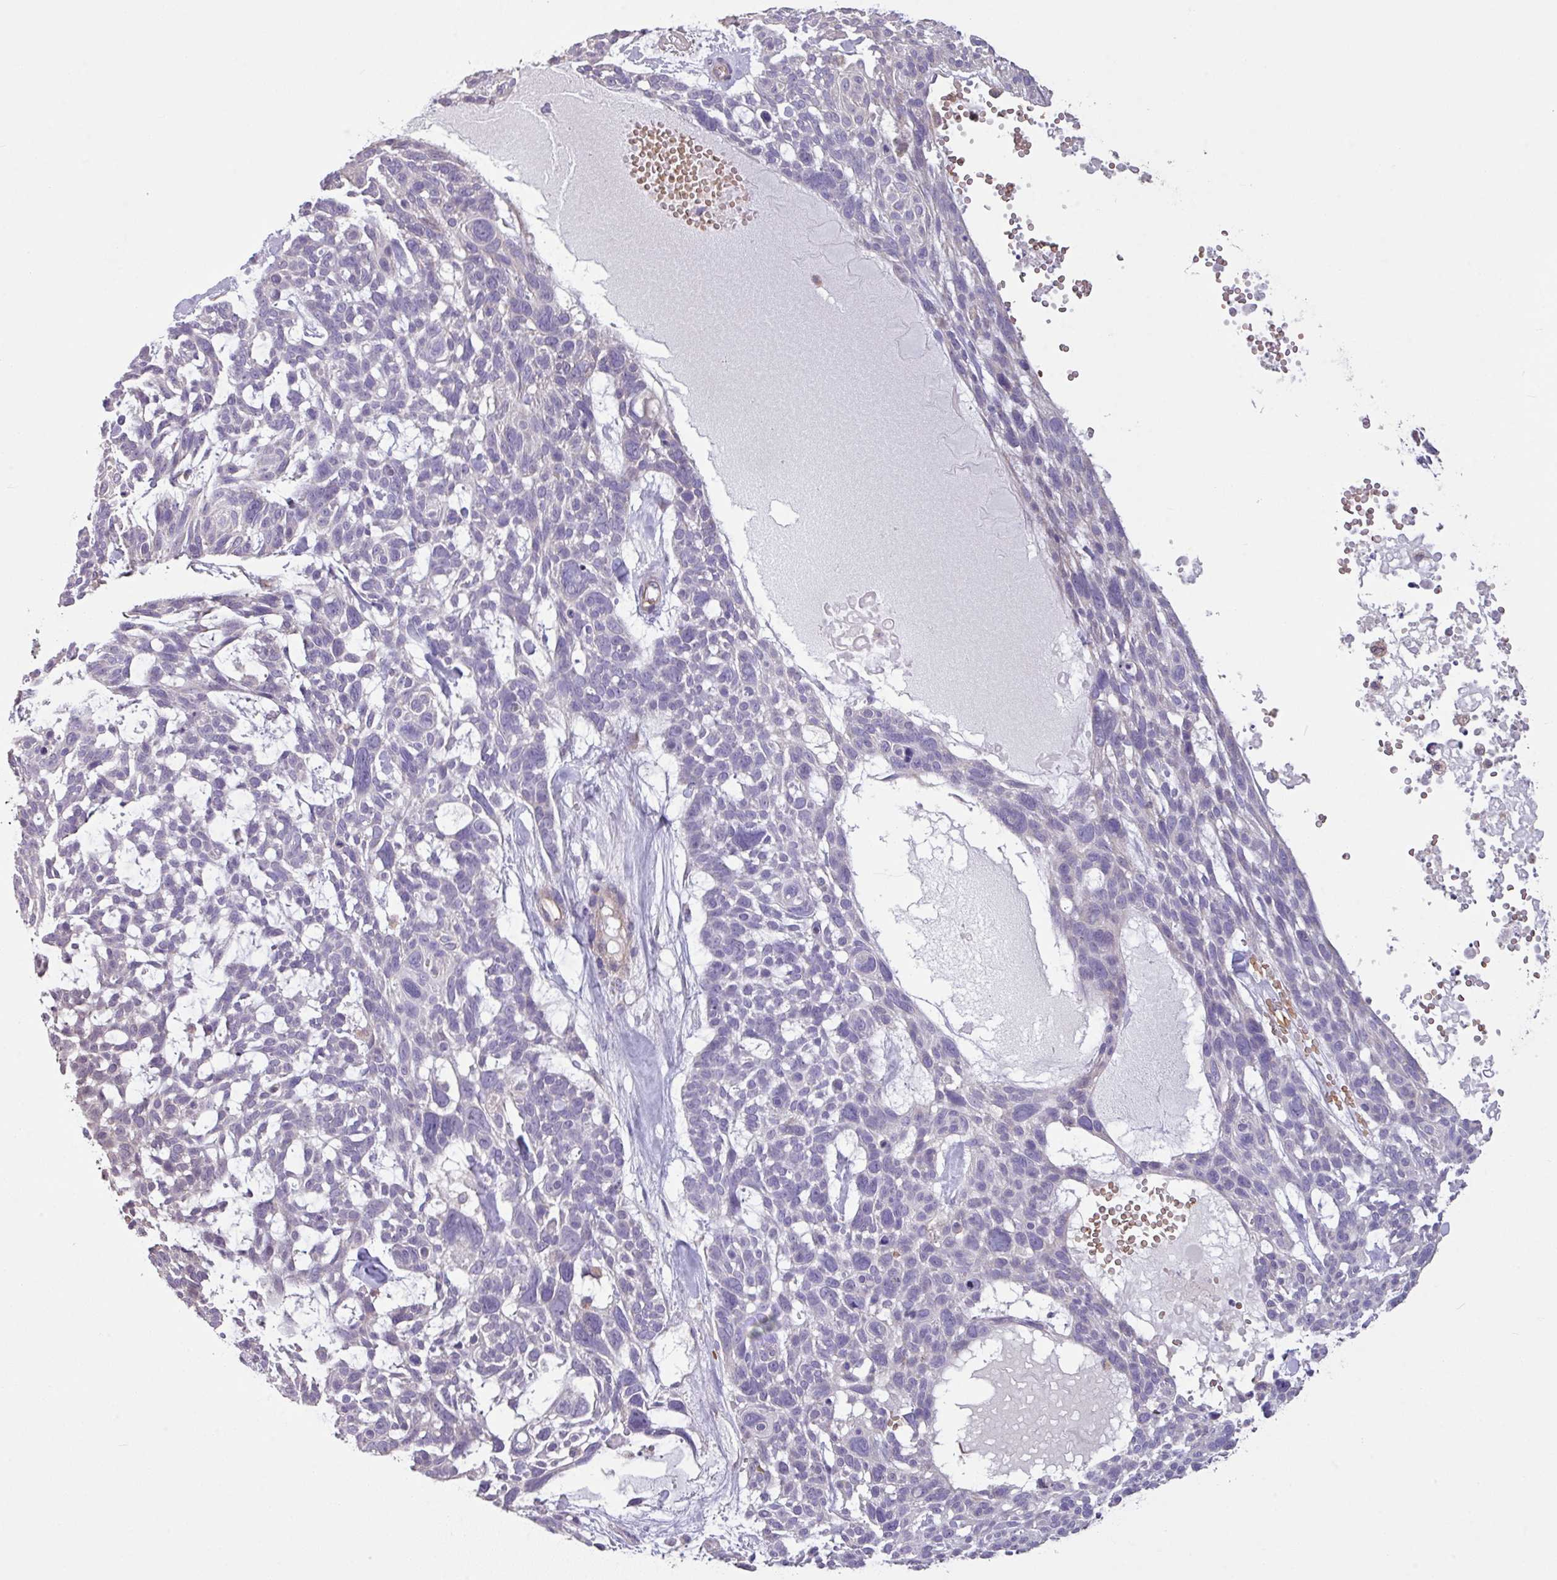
{"staining": {"intensity": "negative", "quantity": "none", "location": "none"}, "tissue": "skin cancer", "cell_type": "Tumor cells", "image_type": "cancer", "snomed": [{"axis": "morphology", "description": "Basal cell carcinoma"}, {"axis": "topography", "description": "Skin"}], "caption": "DAB immunohistochemical staining of skin basal cell carcinoma exhibits no significant staining in tumor cells. (Brightfield microscopy of DAB immunohistochemistry (IHC) at high magnification).", "gene": "NHSL2", "patient": {"sex": "male", "age": 88}}